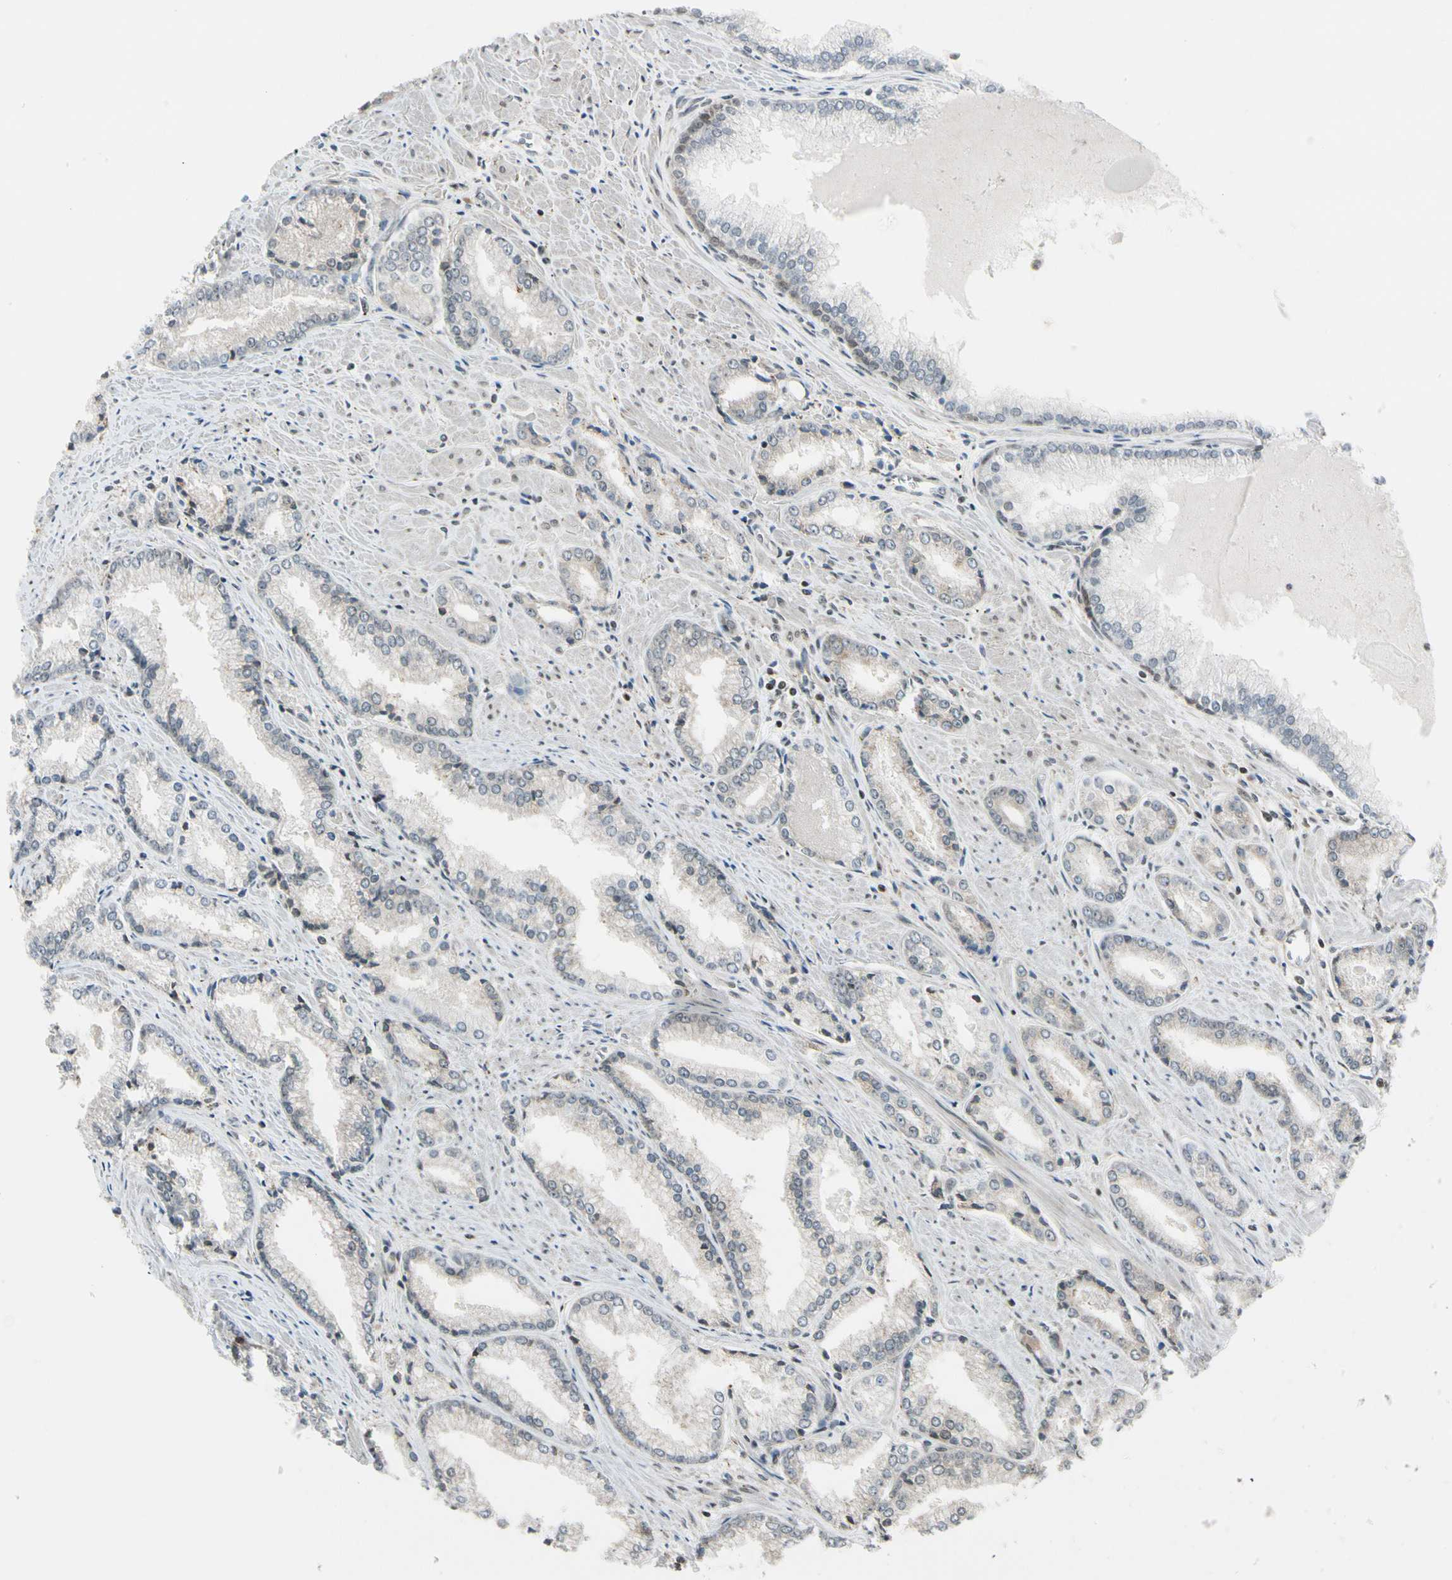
{"staining": {"intensity": "weak", "quantity": "<25%", "location": "cytoplasmic/membranous"}, "tissue": "prostate cancer", "cell_type": "Tumor cells", "image_type": "cancer", "snomed": [{"axis": "morphology", "description": "Adenocarcinoma, Low grade"}, {"axis": "topography", "description": "Prostate"}], "caption": "This is an immunohistochemistry (IHC) image of human prostate cancer. There is no positivity in tumor cells.", "gene": "DAXX", "patient": {"sex": "male", "age": 64}}